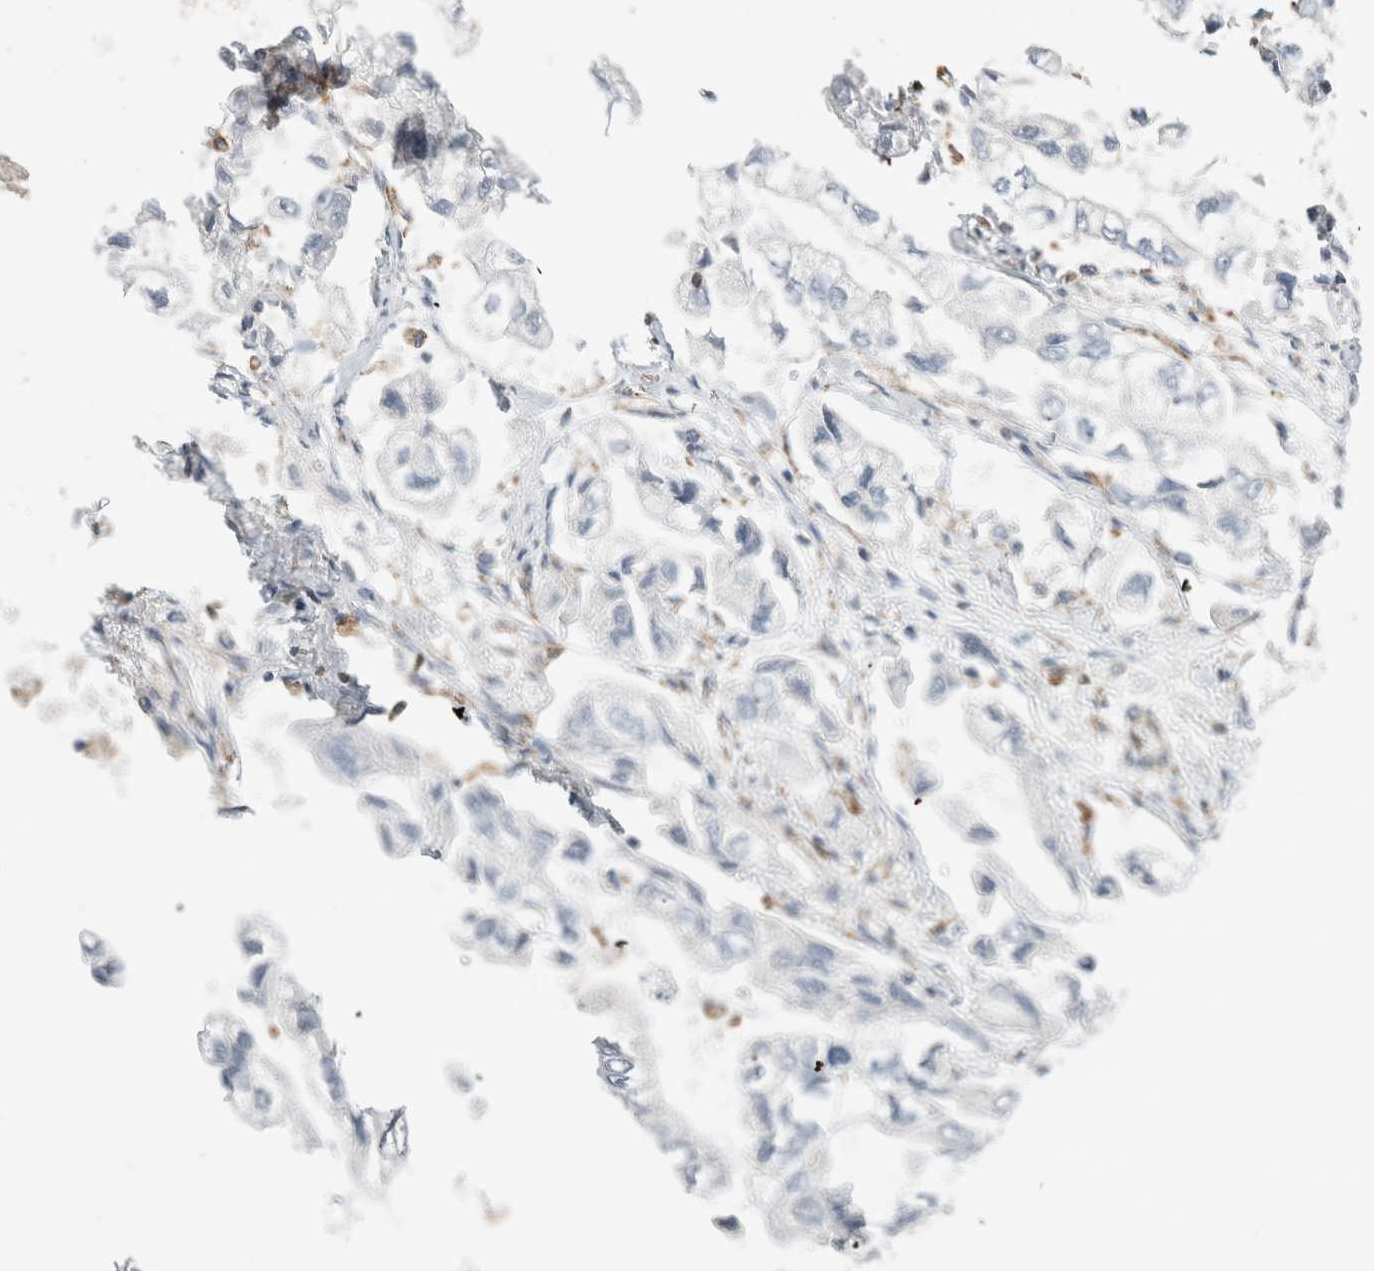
{"staining": {"intensity": "negative", "quantity": "none", "location": "none"}, "tissue": "stomach cancer", "cell_type": "Tumor cells", "image_type": "cancer", "snomed": [{"axis": "morphology", "description": "Normal tissue, NOS"}, {"axis": "morphology", "description": "Adenocarcinoma, NOS"}, {"axis": "topography", "description": "Stomach"}], "caption": "Photomicrograph shows no protein staining in tumor cells of stomach cancer tissue. (DAB (3,3'-diaminobenzidine) IHC with hematoxylin counter stain).", "gene": "LY86", "patient": {"sex": "male", "age": 62}}